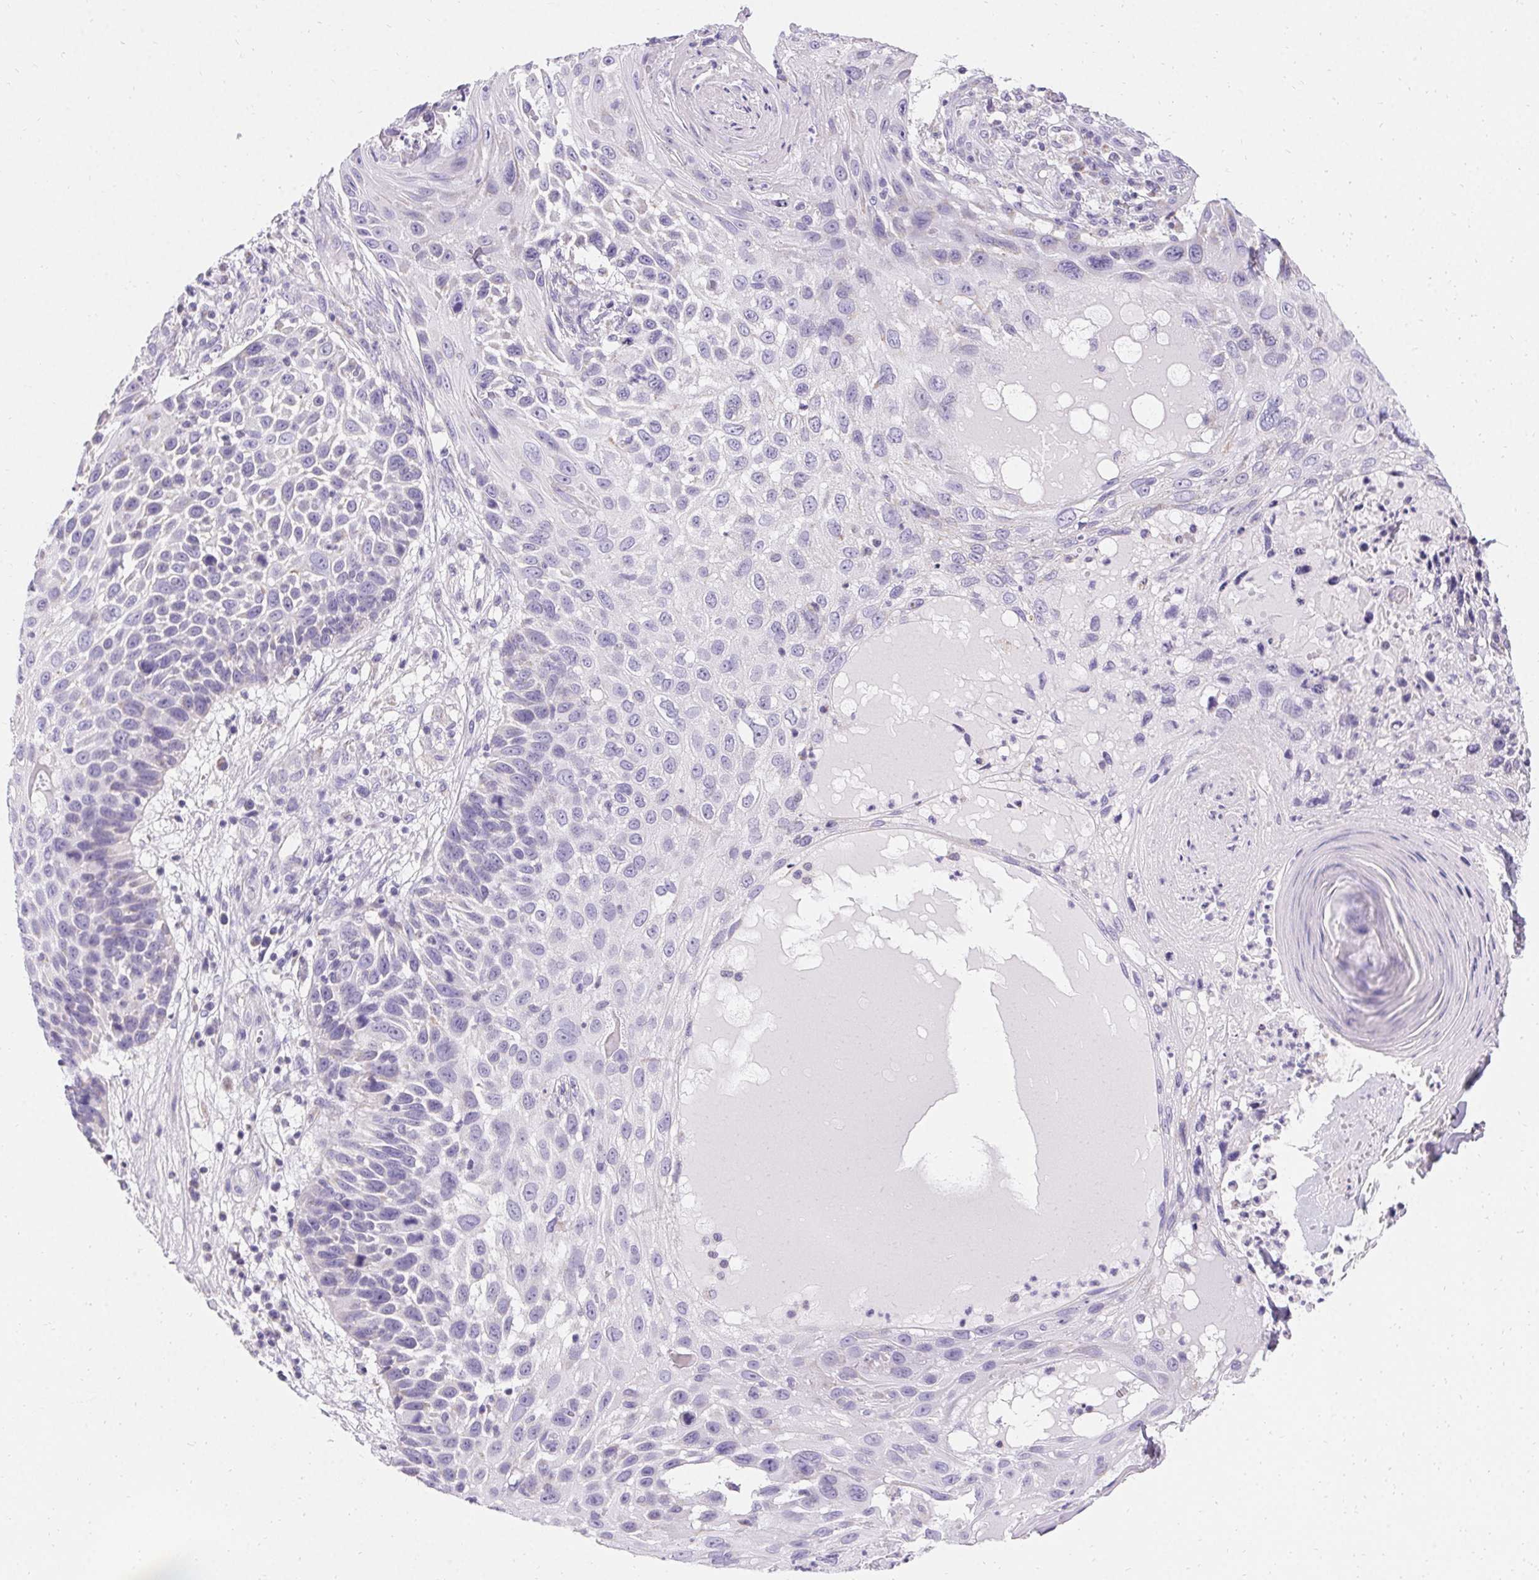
{"staining": {"intensity": "negative", "quantity": "none", "location": "none"}, "tissue": "skin cancer", "cell_type": "Tumor cells", "image_type": "cancer", "snomed": [{"axis": "morphology", "description": "Squamous cell carcinoma, NOS"}, {"axis": "topography", "description": "Skin"}], "caption": "IHC of skin cancer (squamous cell carcinoma) displays no expression in tumor cells.", "gene": "ASGR2", "patient": {"sex": "male", "age": 92}}